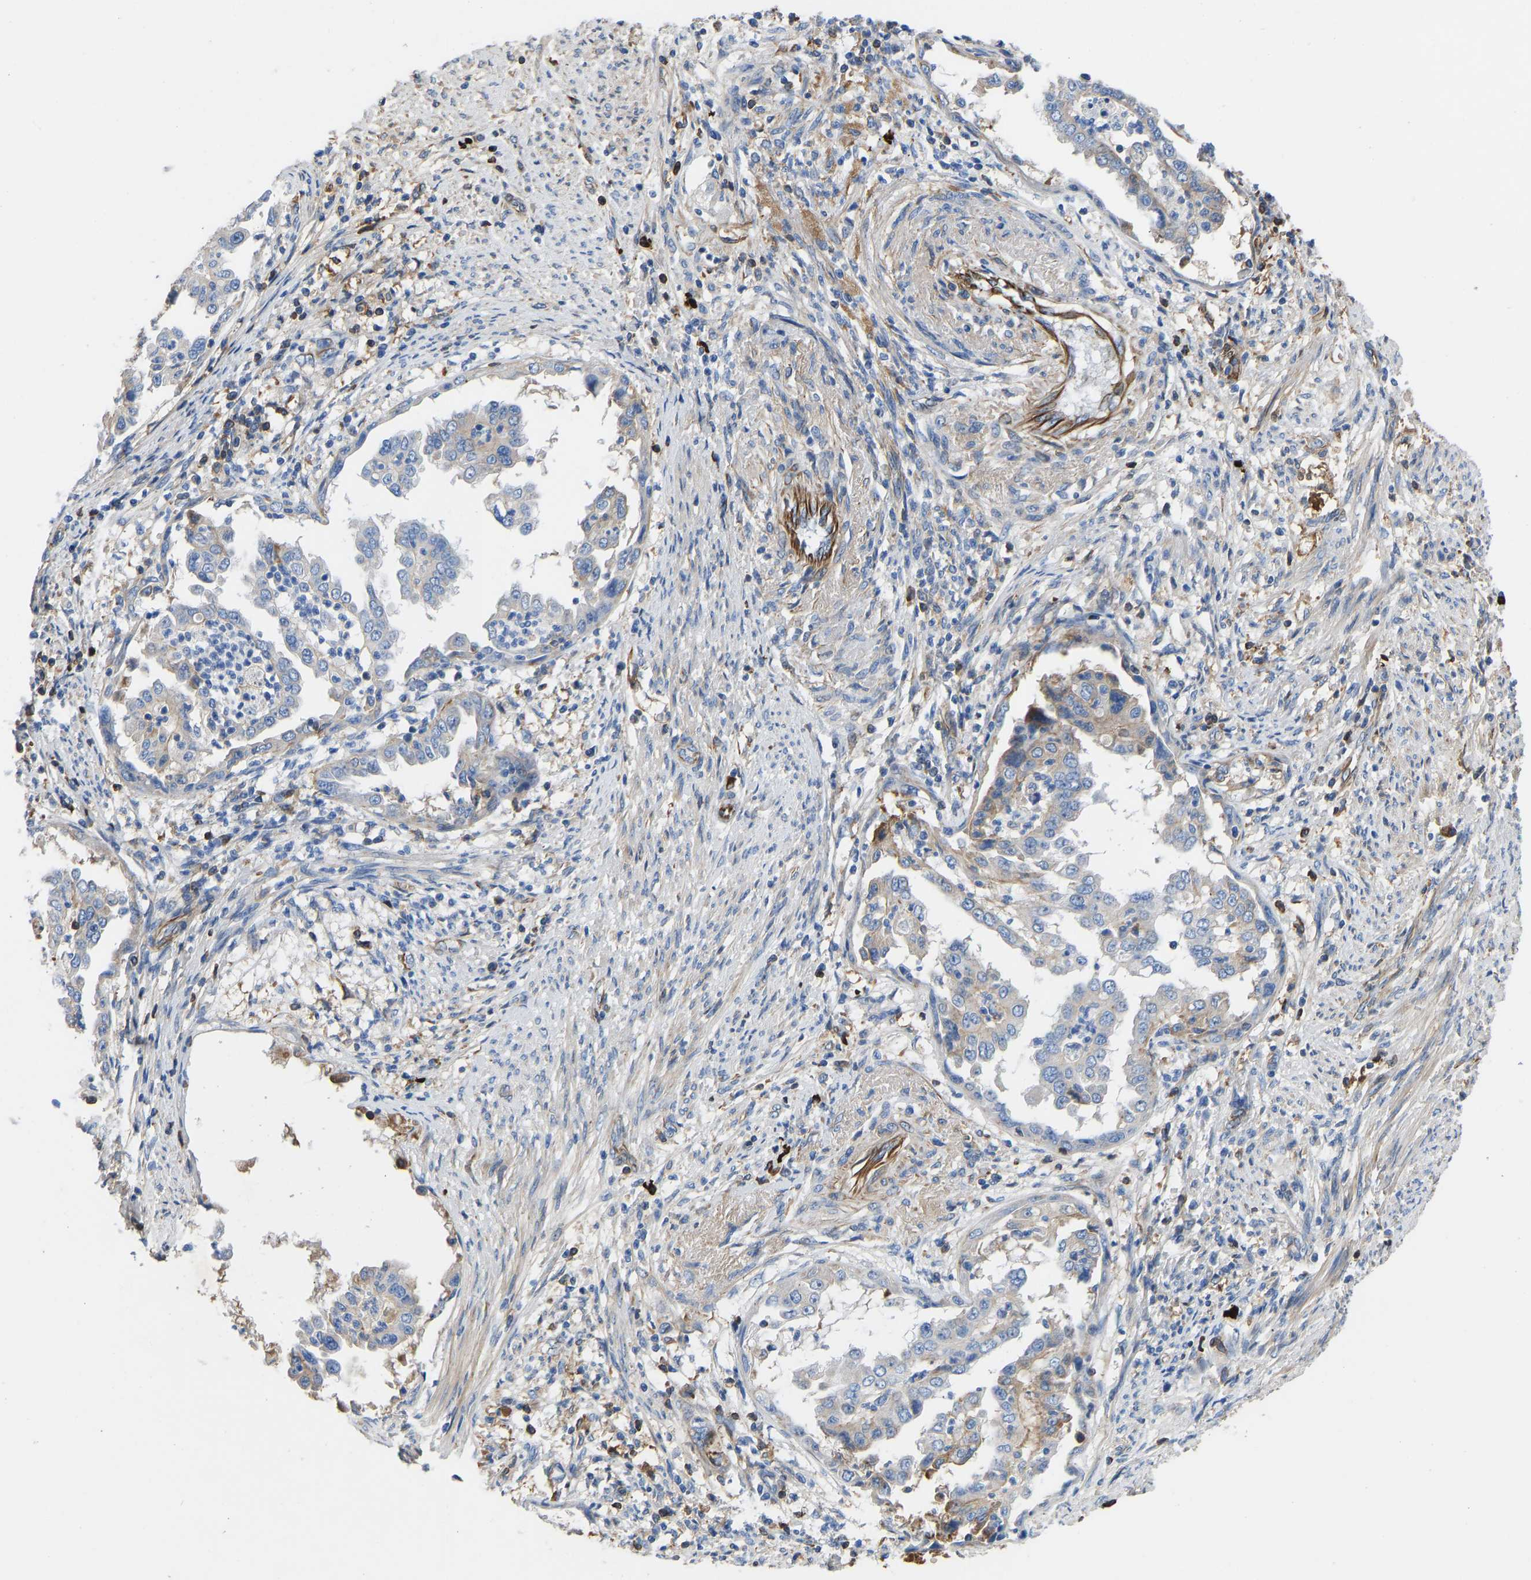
{"staining": {"intensity": "negative", "quantity": "none", "location": "none"}, "tissue": "endometrial cancer", "cell_type": "Tumor cells", "image_type": "cancer", "snomed": [{"axis": "morphology", "description": "Adenocarcinoma, NOS"}, {"axis": "topography", "description": "Endometrium"}], "caption": "A high-resolution image shows IHC staining of endometrial cancer, which demonstrates no significant staining in tumor cells.", "gene": "HSPG2", "patient": {"sex": "female", "age": 85}}